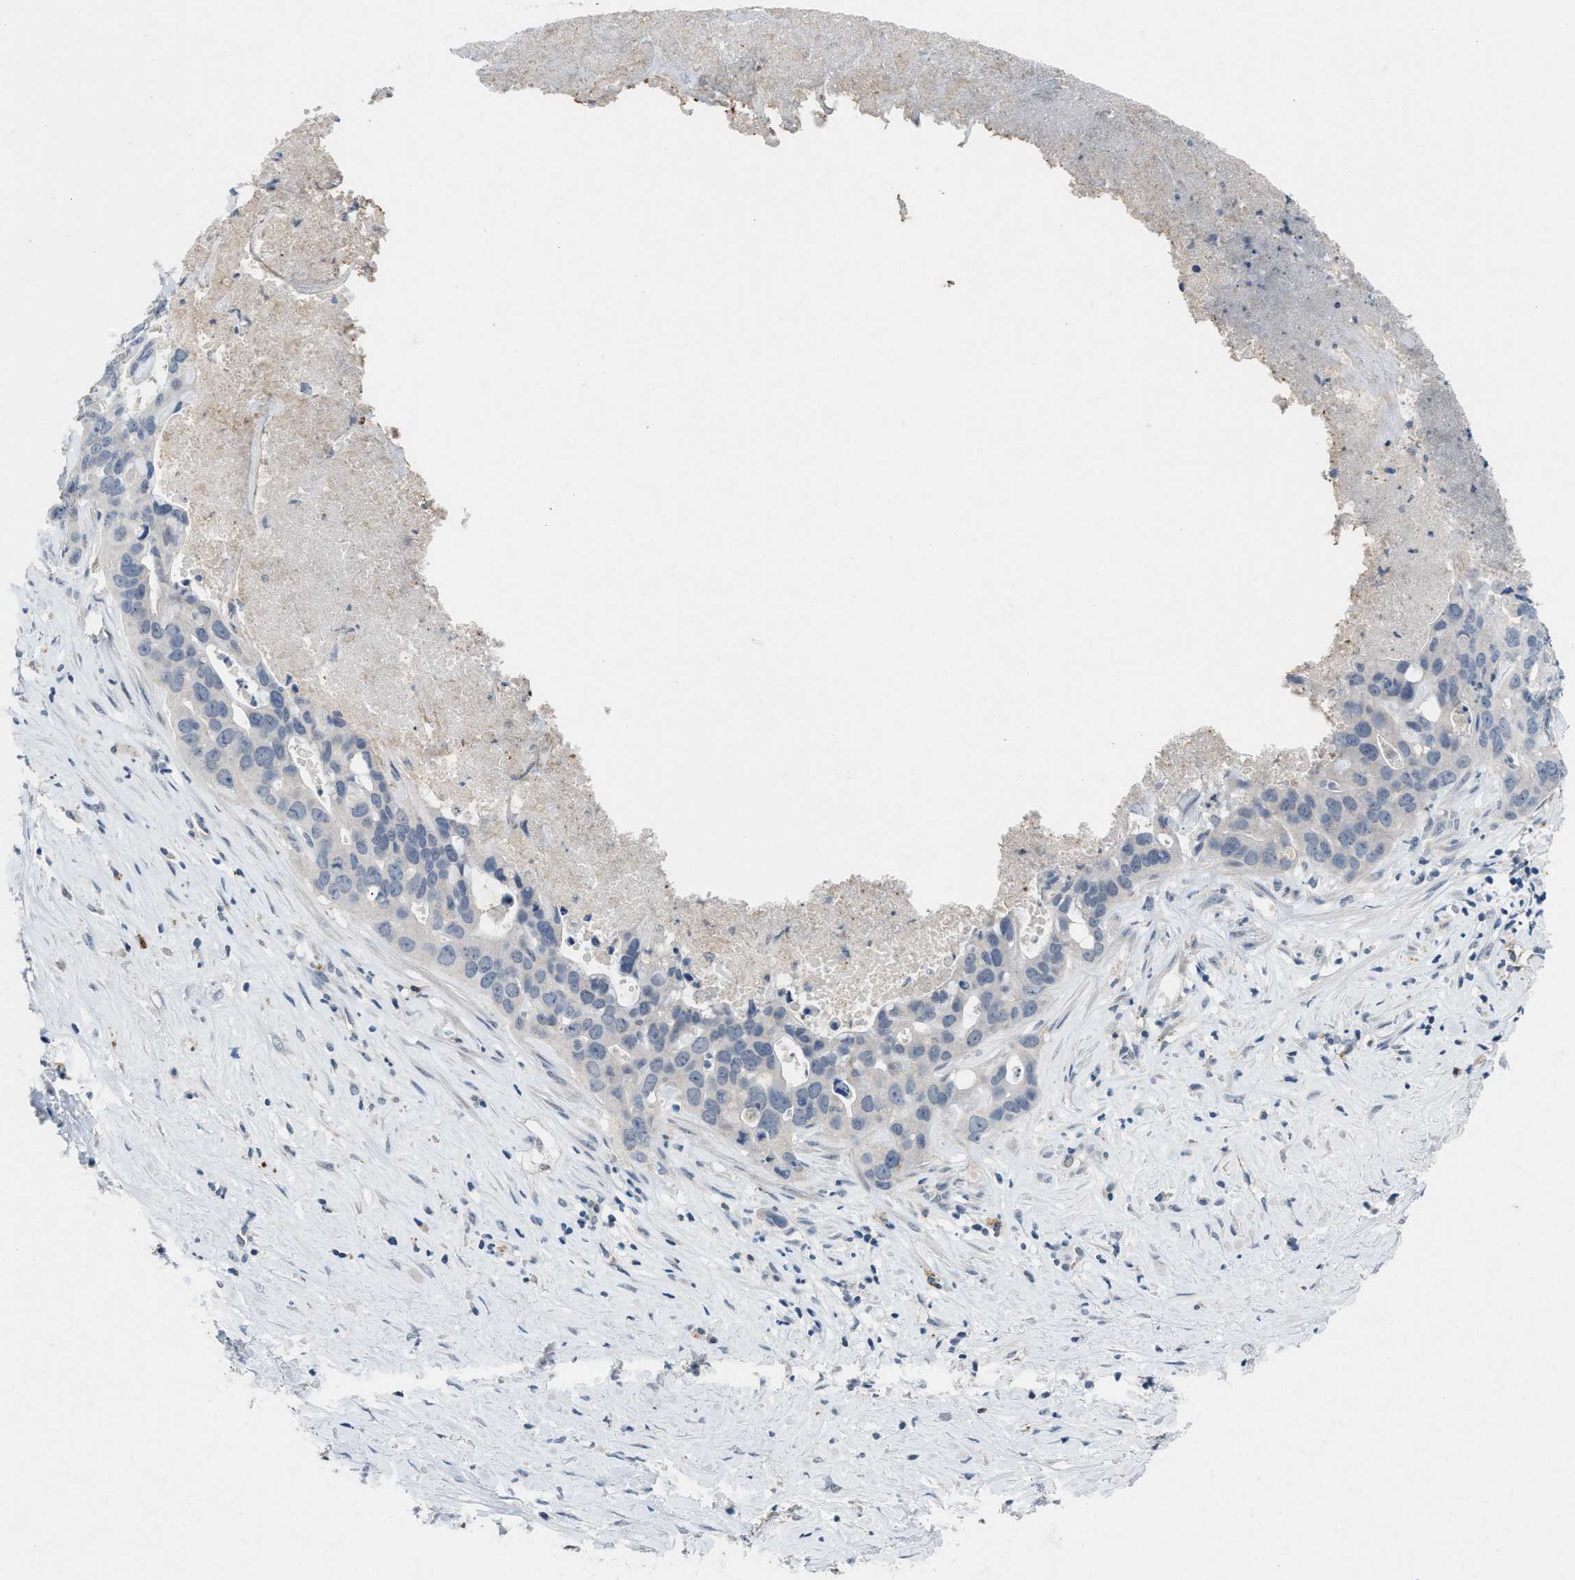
{"staining": {"intensity": "negative", "quantity": "none", "location": "none"}, "tissue": "liver cancer", "cell_type": "Tumor cells", "image_type": "cancer", "snomed": [{"axis": "morphology", "description": "Cholangiocarcinoma"}, {"axis": "topography", "description": "Liver"}], "caption": "Photomicrograph shows no significant protein positivity in tumor cells of cholangiocarcinoma (liver). (Brightfield microscopy of DAB immunohistochemistry at high magnification).", "gene": "SLC5A5", "patient": {"sex": "female", "age": 65}}